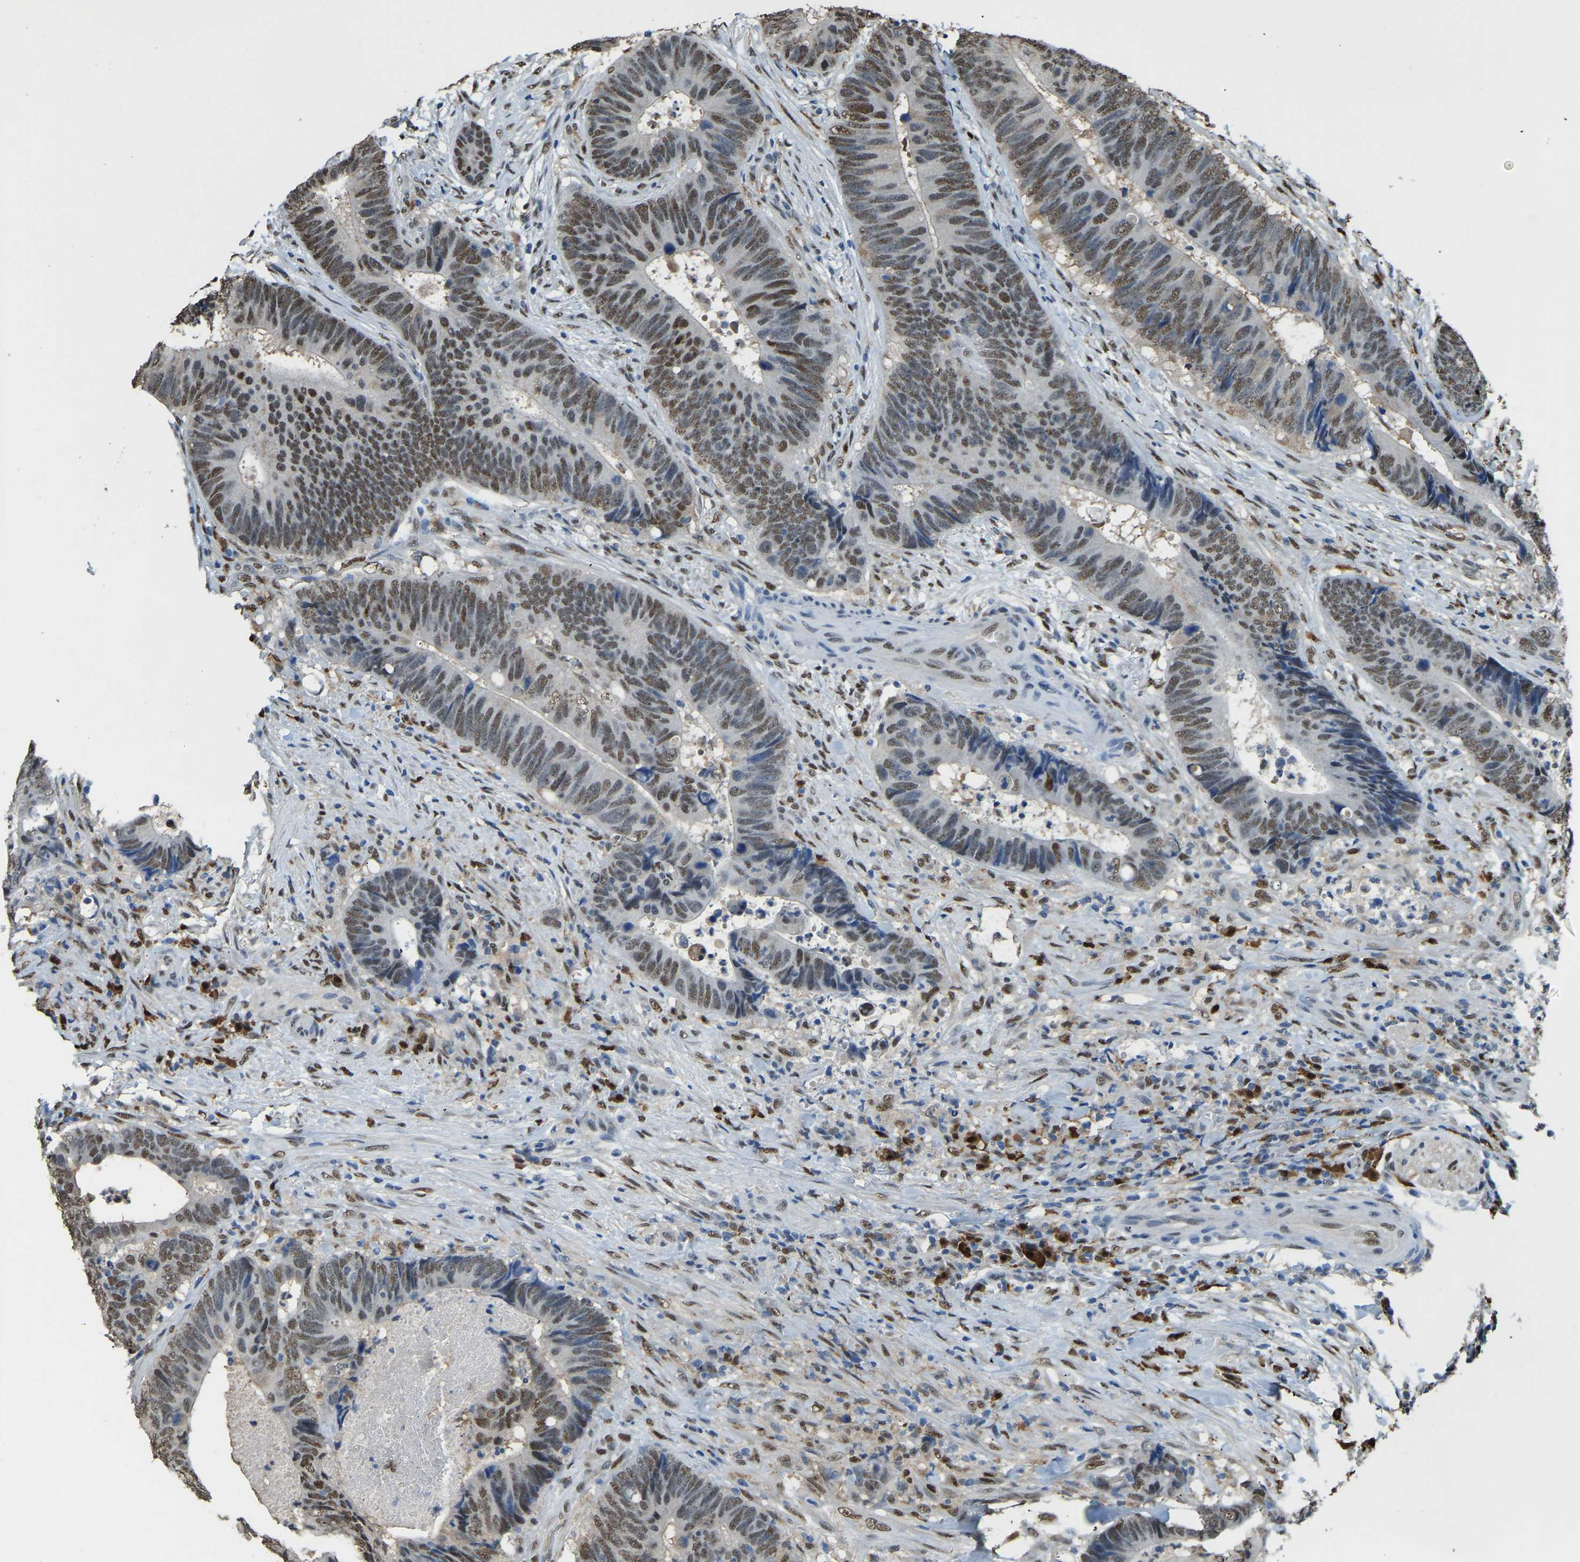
{"staining": {"intensity": "moderate", "quantity": ">75%", "location": "nuclear"}, "tissue": "colorectal cancer", "cell_type": "Tumor cells", "image_type": "cancer", "snomed": [{"axis": "morphology", "description": "Adenocarcinoma, NOS"}, {"axis": "topography", "description": "Colon"}], "caption": "Brown immunohistochemical staining in adenocarcinoma (colorectal) exhibits moderate nuclear staining in about >75% of tumor cells.", "gene": "NANS", "patient": {"sex": "male", "age": 56}}